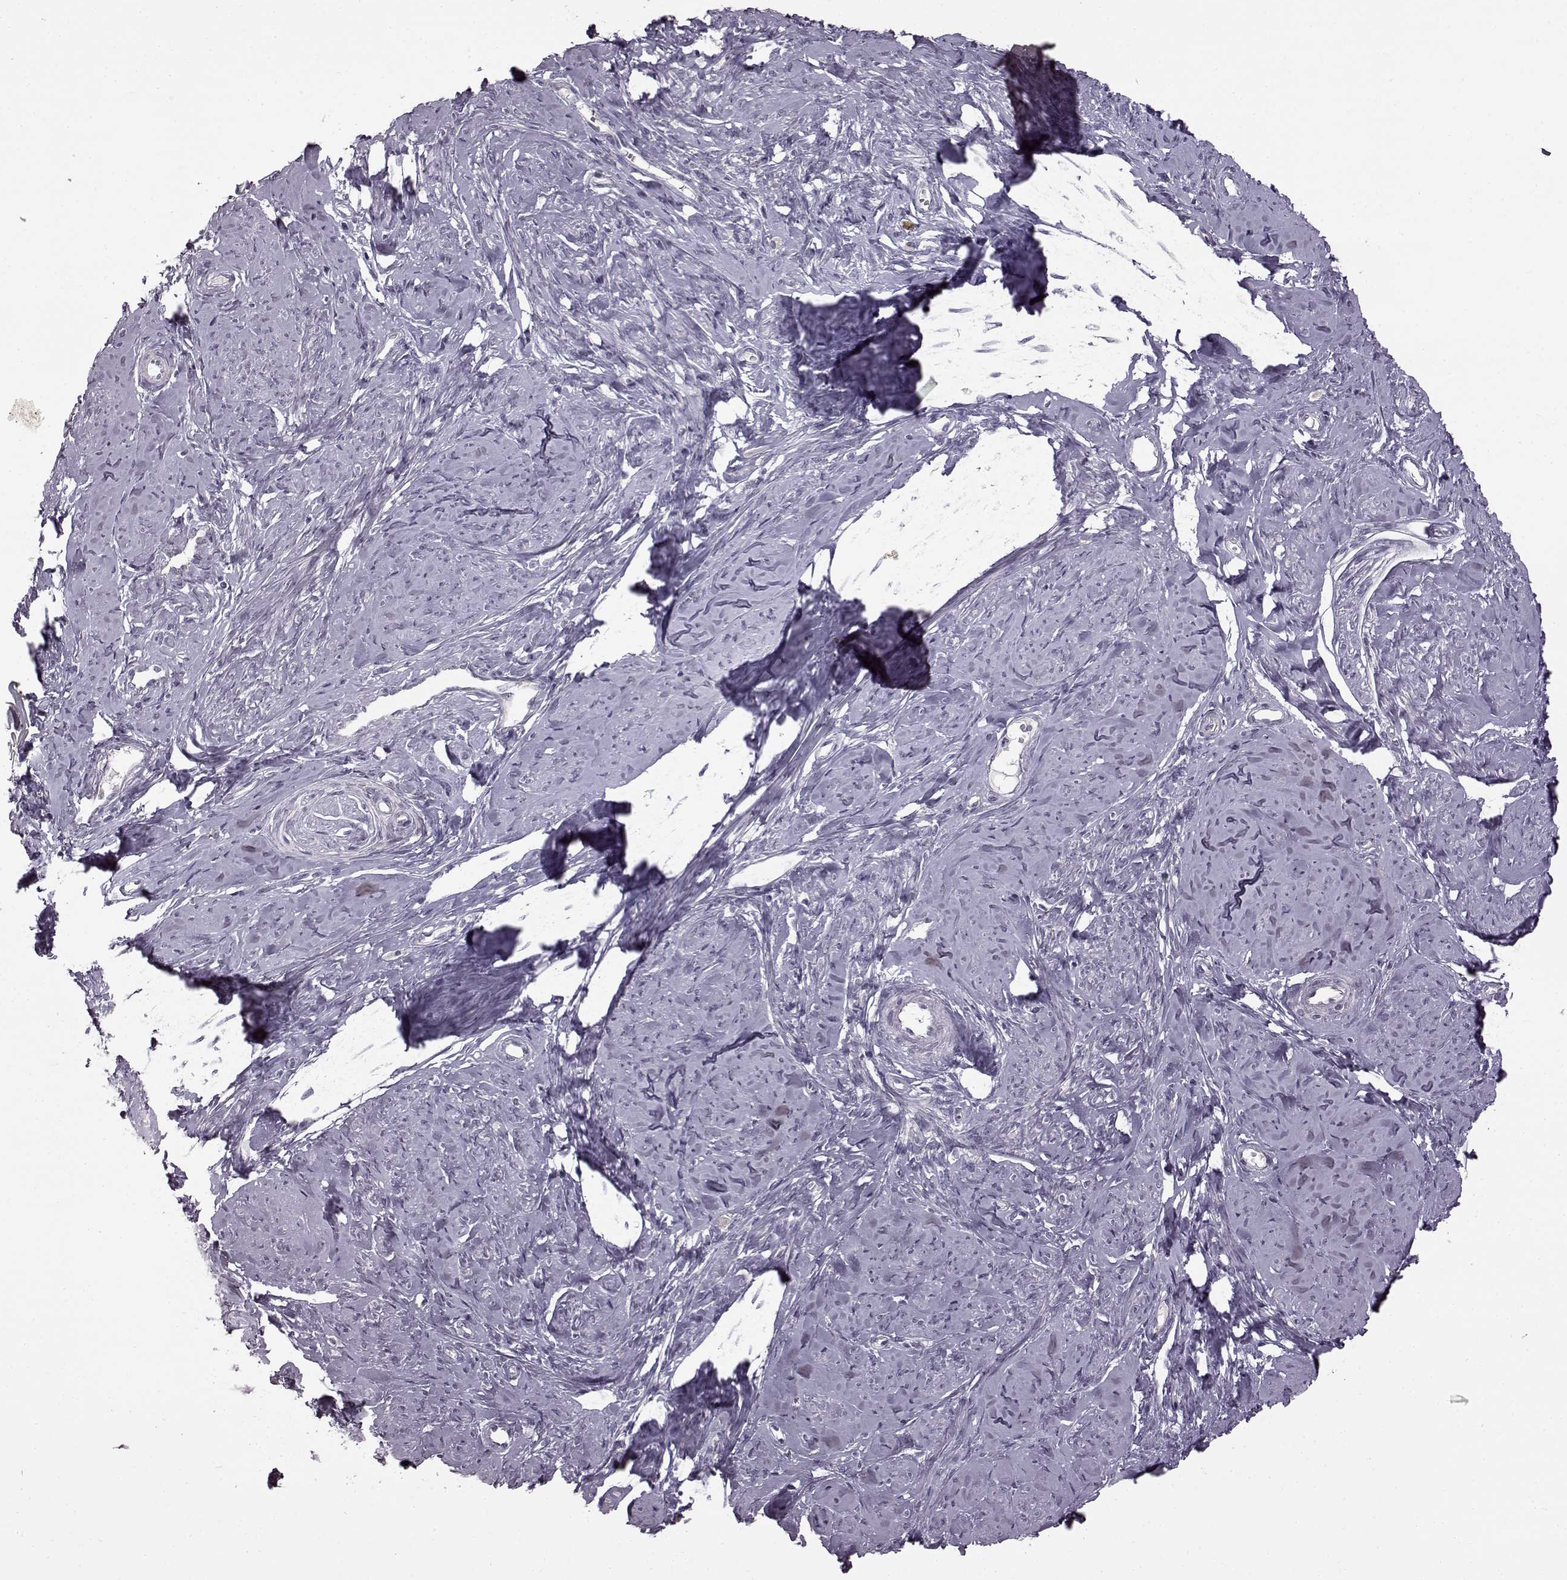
{"staining": {"intensity": "negative", "quantity": "none", "location": "none"}, "tissue": "smooth muscle", "cell_type": "Smooth muscle cells", "image_type": "normal", "snomed": [{"axis": "morphology", "description": "Normal tissue, NOS"}, {"axis": "topography", "description": "Smooth muscle"}], "caption": "IHC of unremarkable human smooth muscle shows no positivity in smooth muscle cells.", "gene": "B3GNT6", "patient": {"sex": "female", "age": 48}}